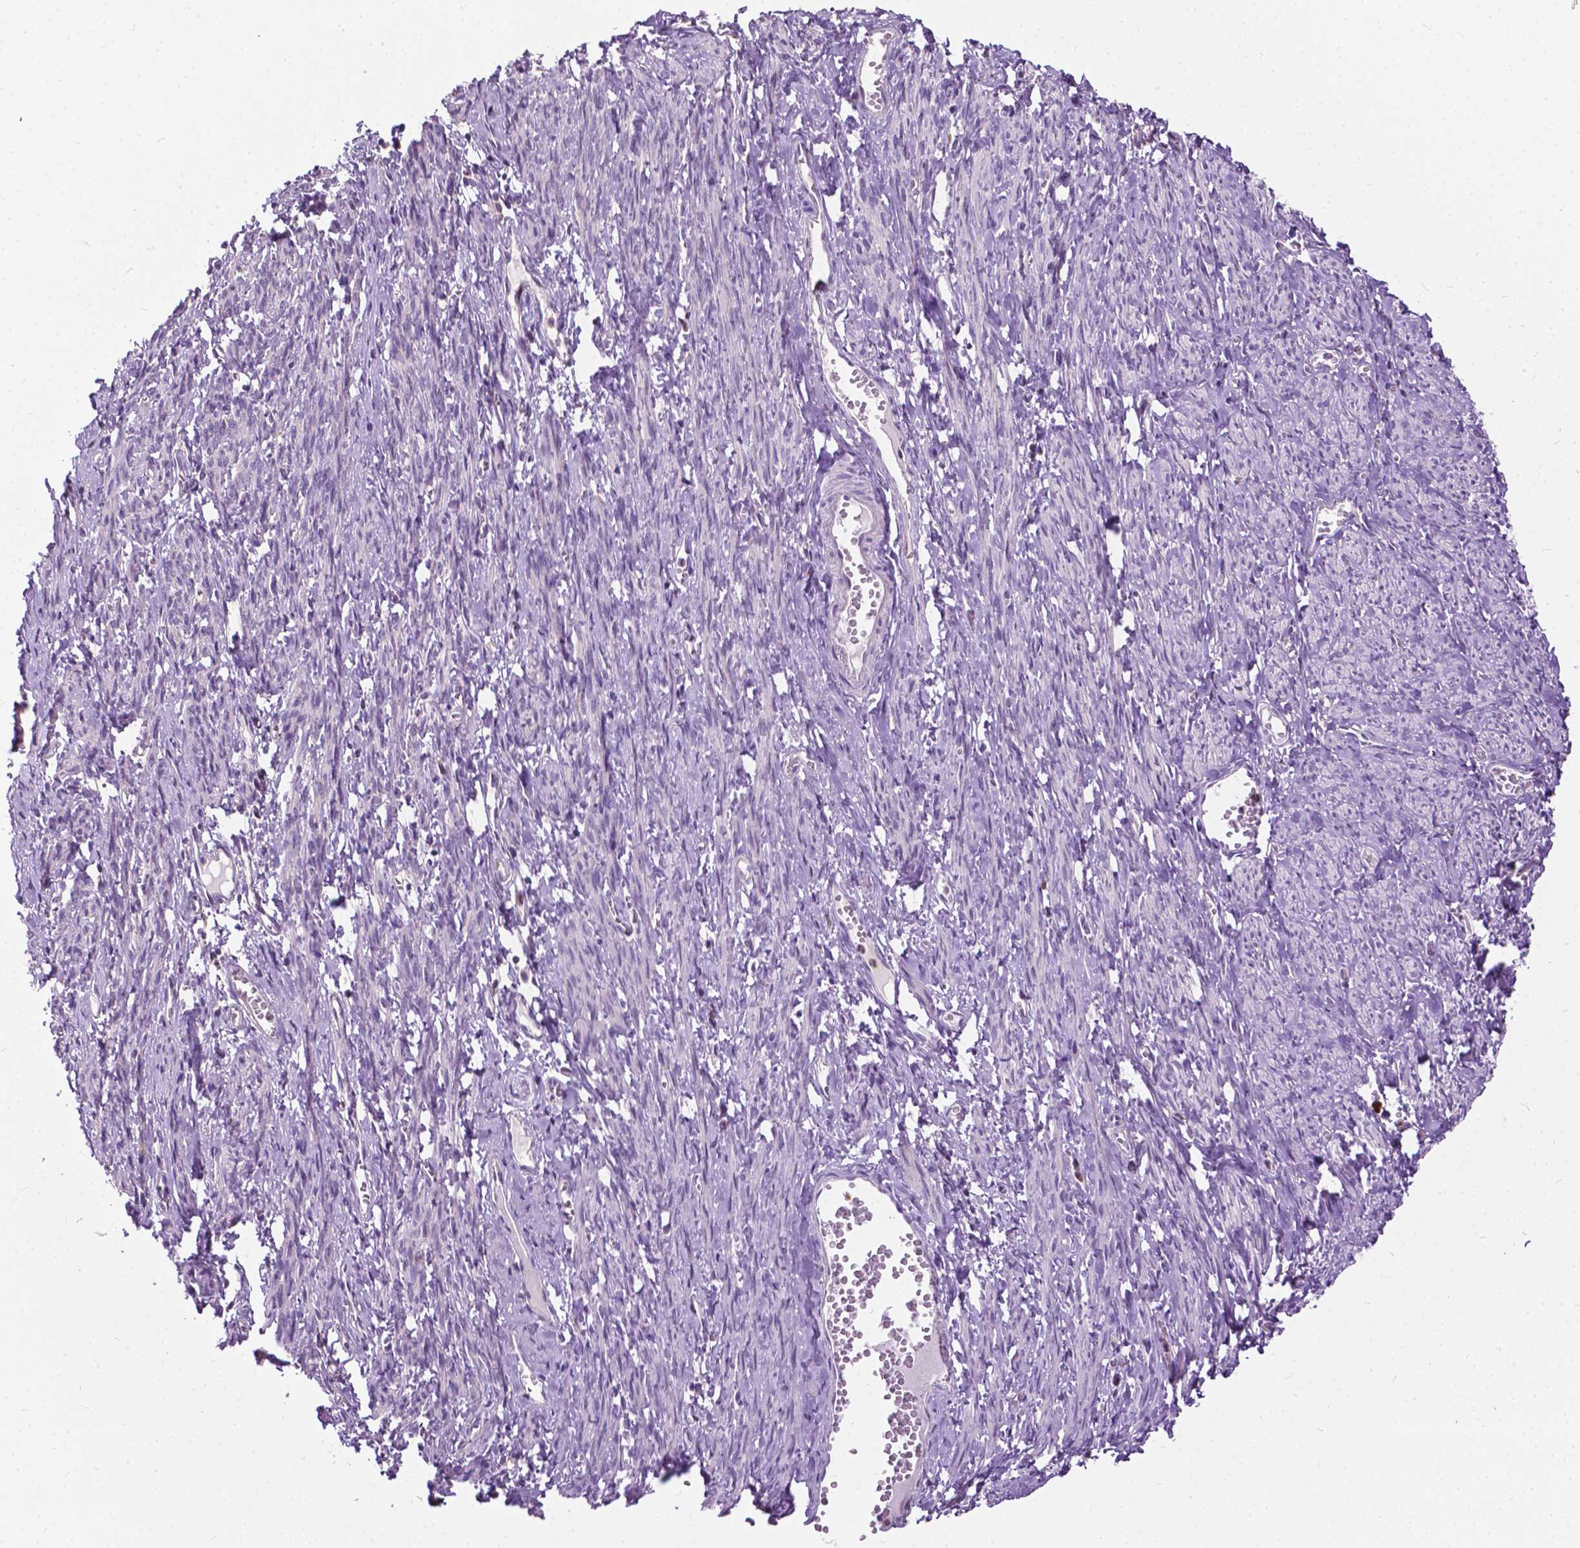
{"staining": {"intensity": "negative", "quantity": "none", "location": "none"}, "tissue": "smooth muscle", "cell_type": "Smooth muscle cells", "image_type": "normal", "snomed": [{"axis": "morphology", "description": "Normal tissue, NOS"}, {"axis": "topography", "description": "Smooth muscle"}], "caption": "Smooth muscle cells are negative for protein expression in benign human smooth muscle. (DAB IHC visualized using brightfield microscopy, high magnification).", "gene": "TTC9B", "patient": {"sex": "female", "age": 65}}